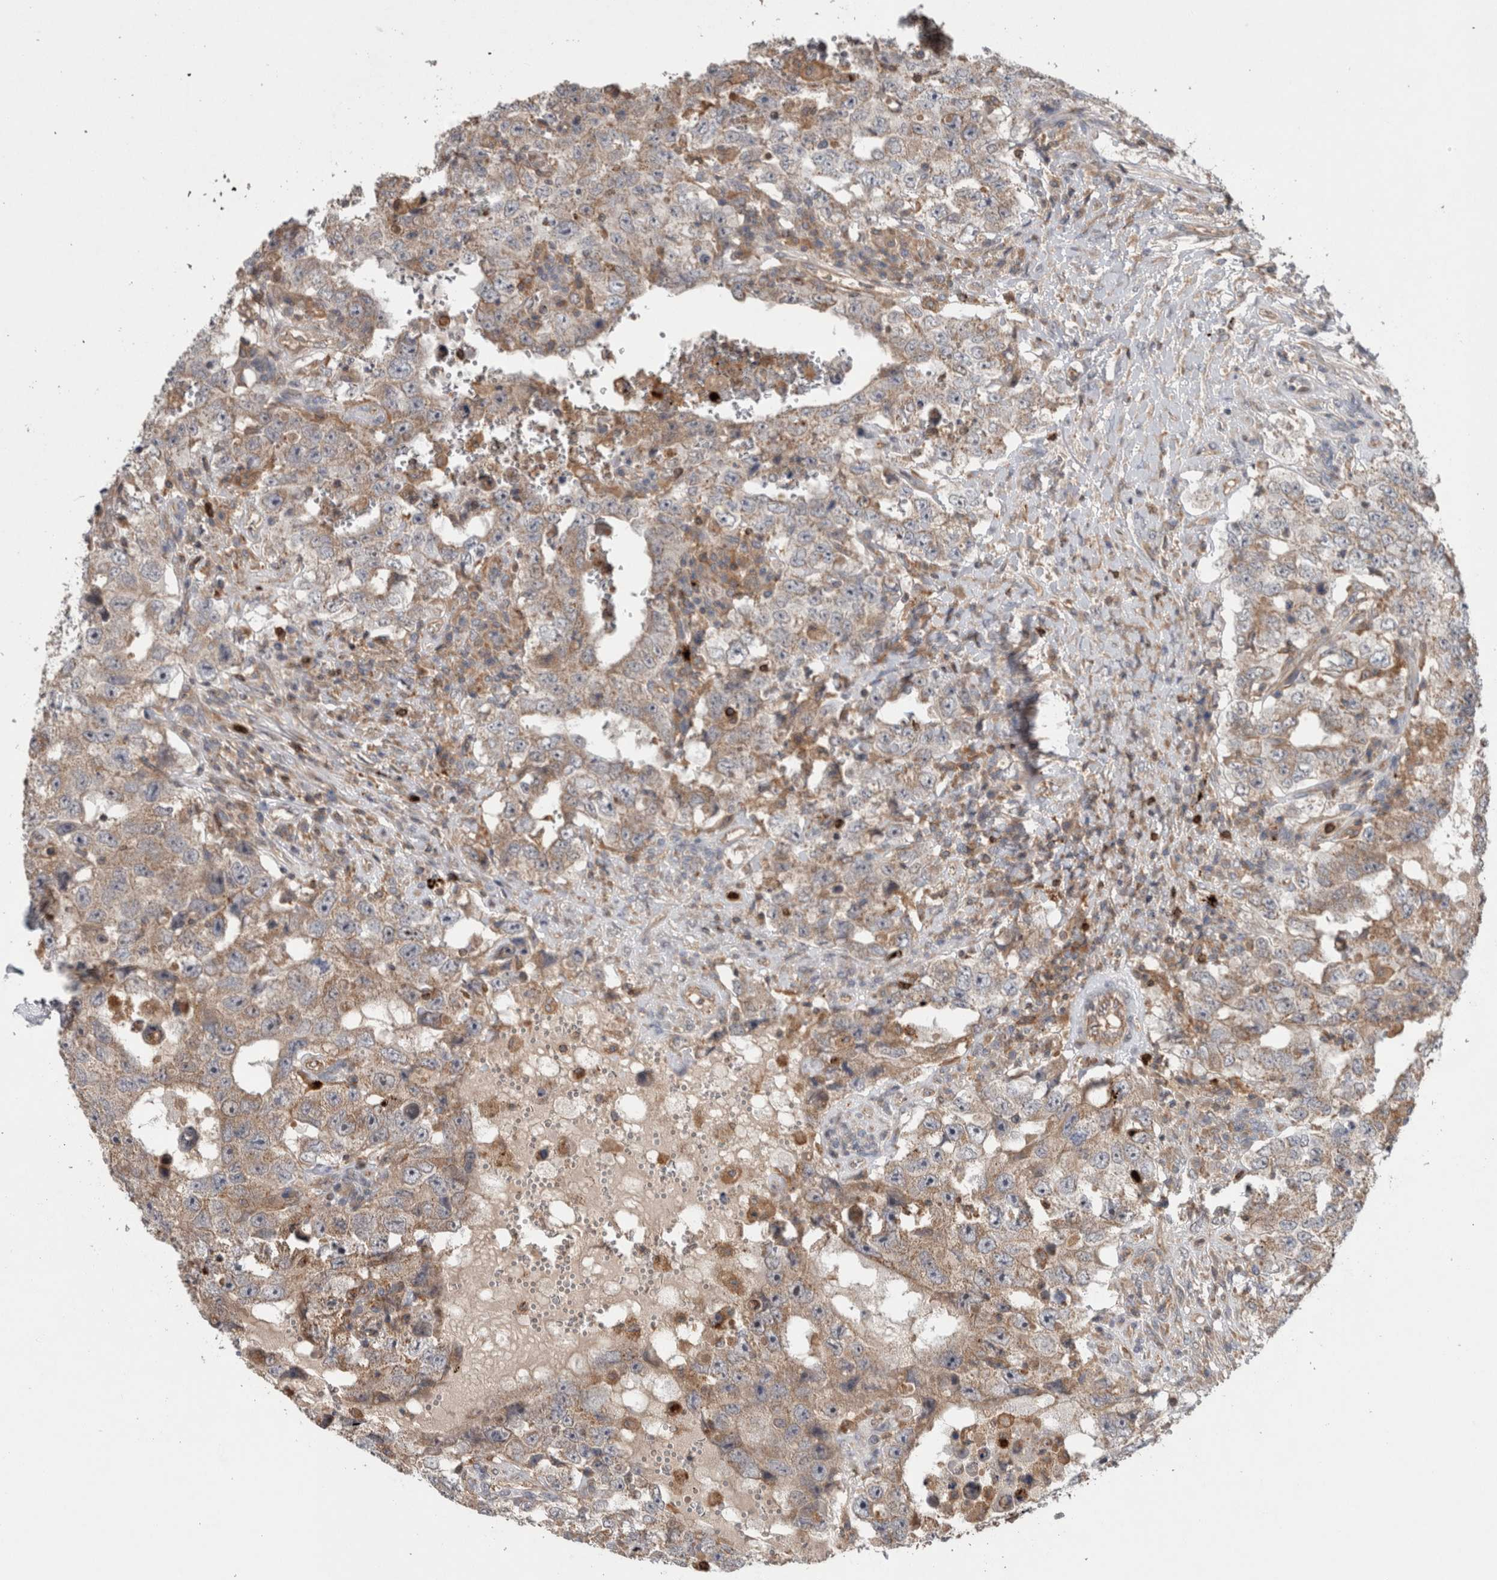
{"staining": {"intensity": "weak", "quantity": ">75%", "location": "cytoplasmic/membranous"}, "tissue": "testis cancer", "cell_type": "Tumor cells", "image_type": "cancer", "snomed": [{"axis": "morphology", "description": "Carcinoma, Embryonal, NOS"}, {"axis": "topography", "description": "Testis"}], "caption": "A high-resolution histopathology image shows immunohistochemistry (IHC) staining of testis embryonal carcinoma, which demonstrates weak cytoplasmic/membranous staining in about >75% of tumor cells.", "gene": "TARBP1", "patient": {"sex": "male", "age": 26}}